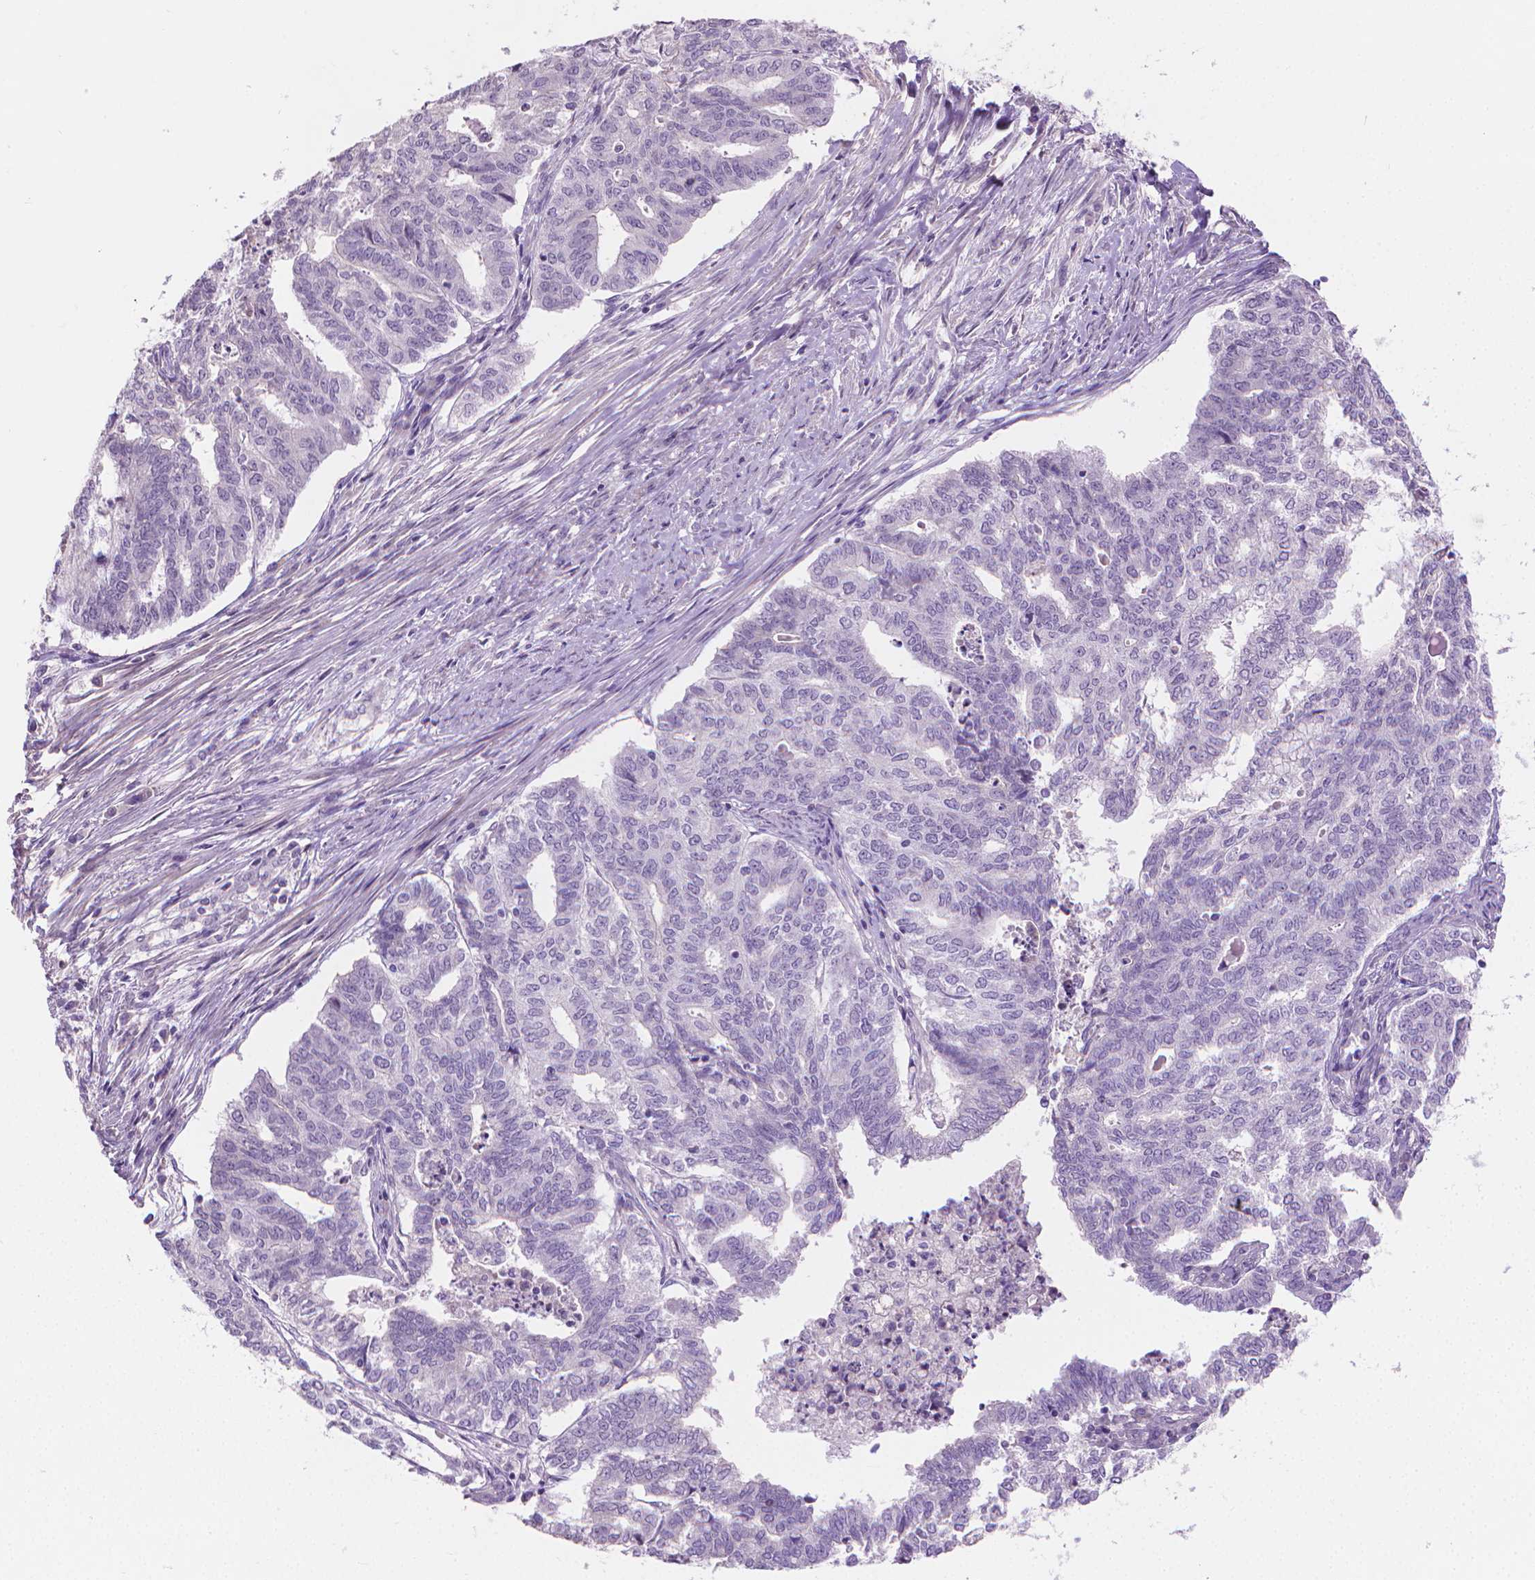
{"staining": {"intensity": "negative", "quantity": "none", "location": "none"}, "tissue": "endometrial cancer", "cell_type": "Tumor cells", "image_type": "cancer", "snomed": [{"axis": "morphology", "description": "Adenocarcinoma, NOS"}, {"axis": "topography", "description": "Endometrium"}], "caption": "DAB immunohistochemical staining of endometrial cancer exhibits no significant staining in tumor cells. The staining was performed using DAB (3,3'-diaminobenzidine) to visualize the protein expression in brown, while the nuclei were stained in blue with hematoxylin (Magnification: 20x).", "gene": "GSDMA", "patient": {"sex": "female", "age": 79}}